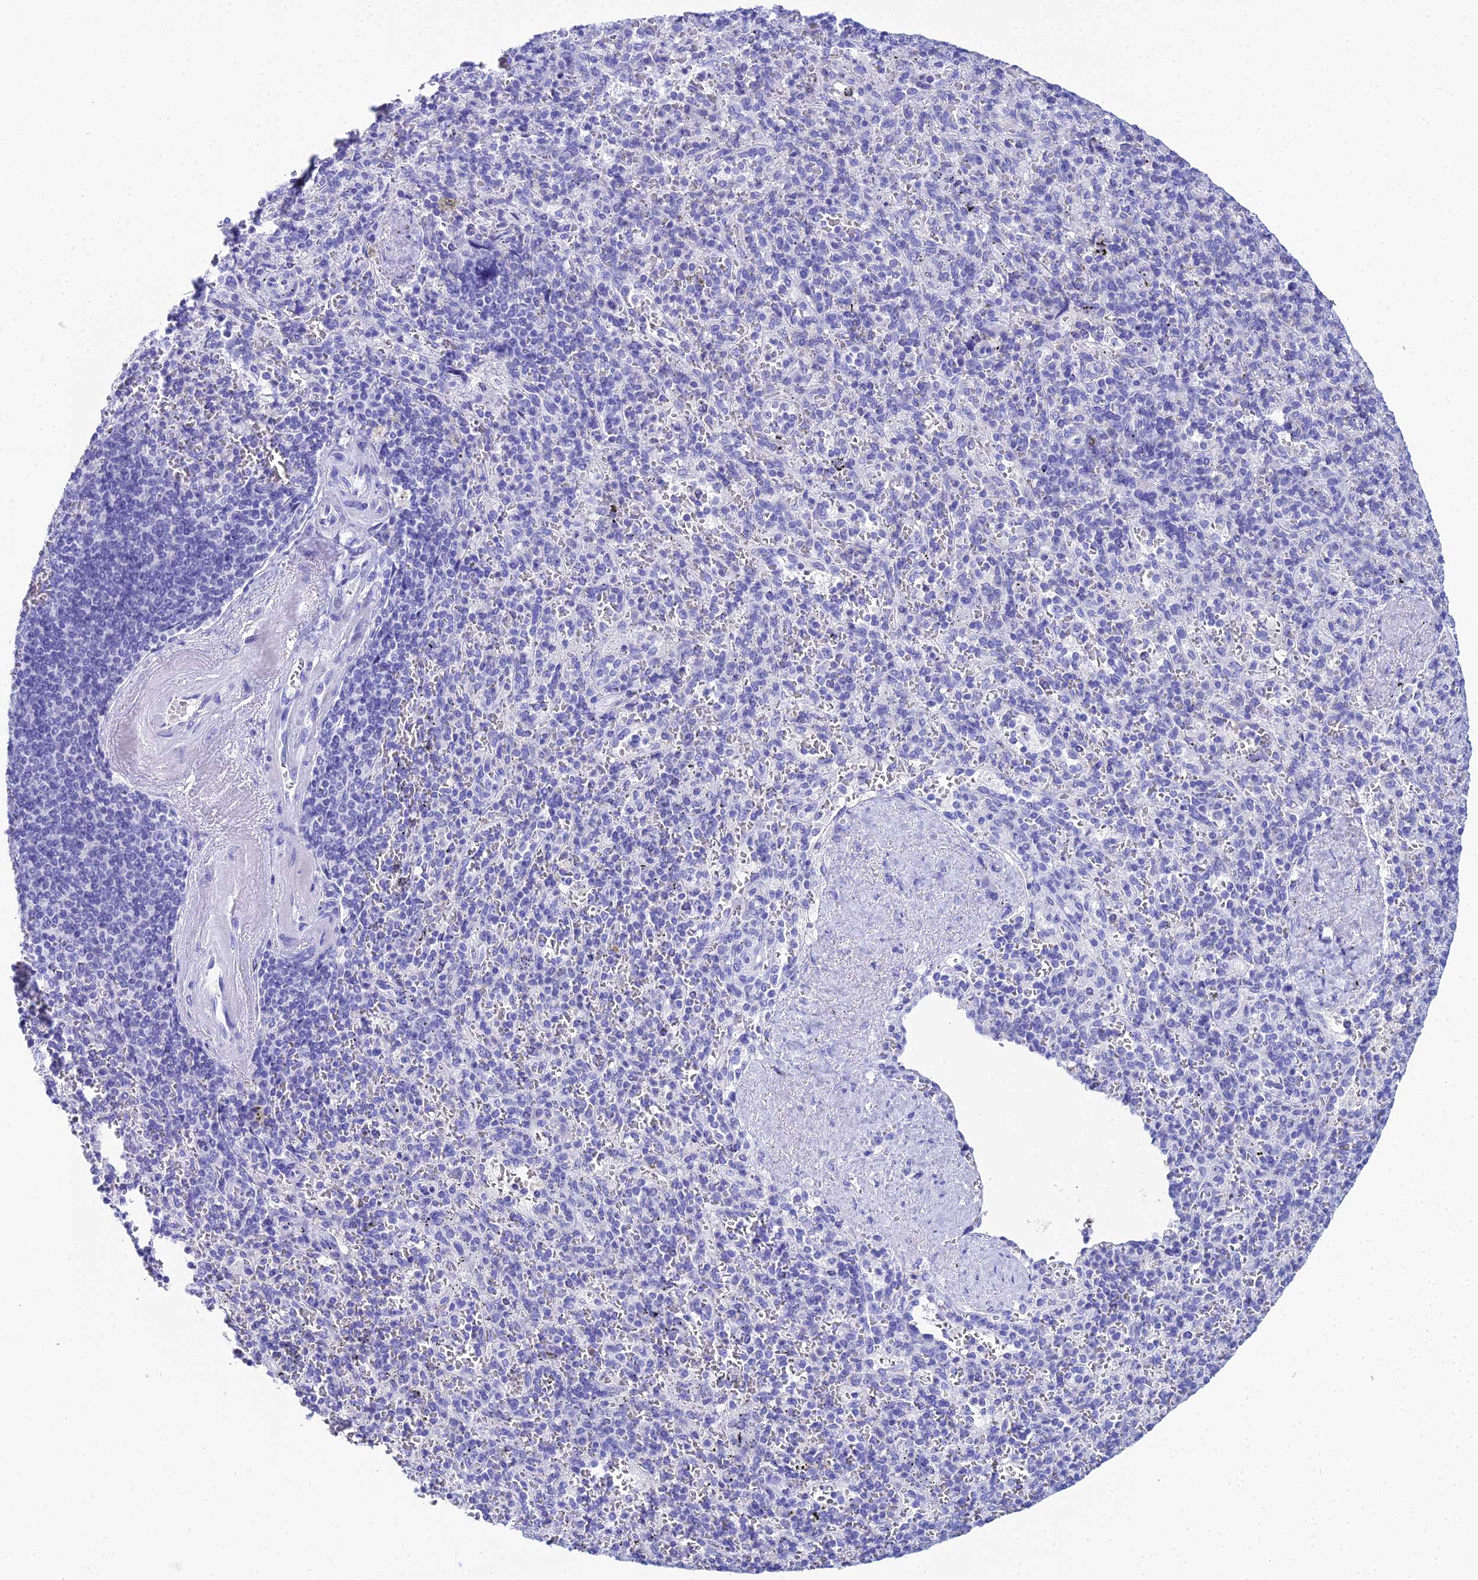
{"staining": {"intensity": "negative", "quantity": "none", "location": "none"}, "tissue": "spleen", "cell_type": "Cells in red pulp", "image_type": "normal", "snomed": [{"axis": "morphology", "description": "Normal tissue, NOS"}, {"axis": "topography", "description": "Spleen"}], "caption": "Cells in red pulp show no significant expression in unremarkable spleen. (Stains: DAB immunohistochemistry with hematoxylin counter stain, Microscopy: brightfield microscopy at high magnification).", "gene": "CELA3A", "patient": {"sex": "male", "age": 82}}